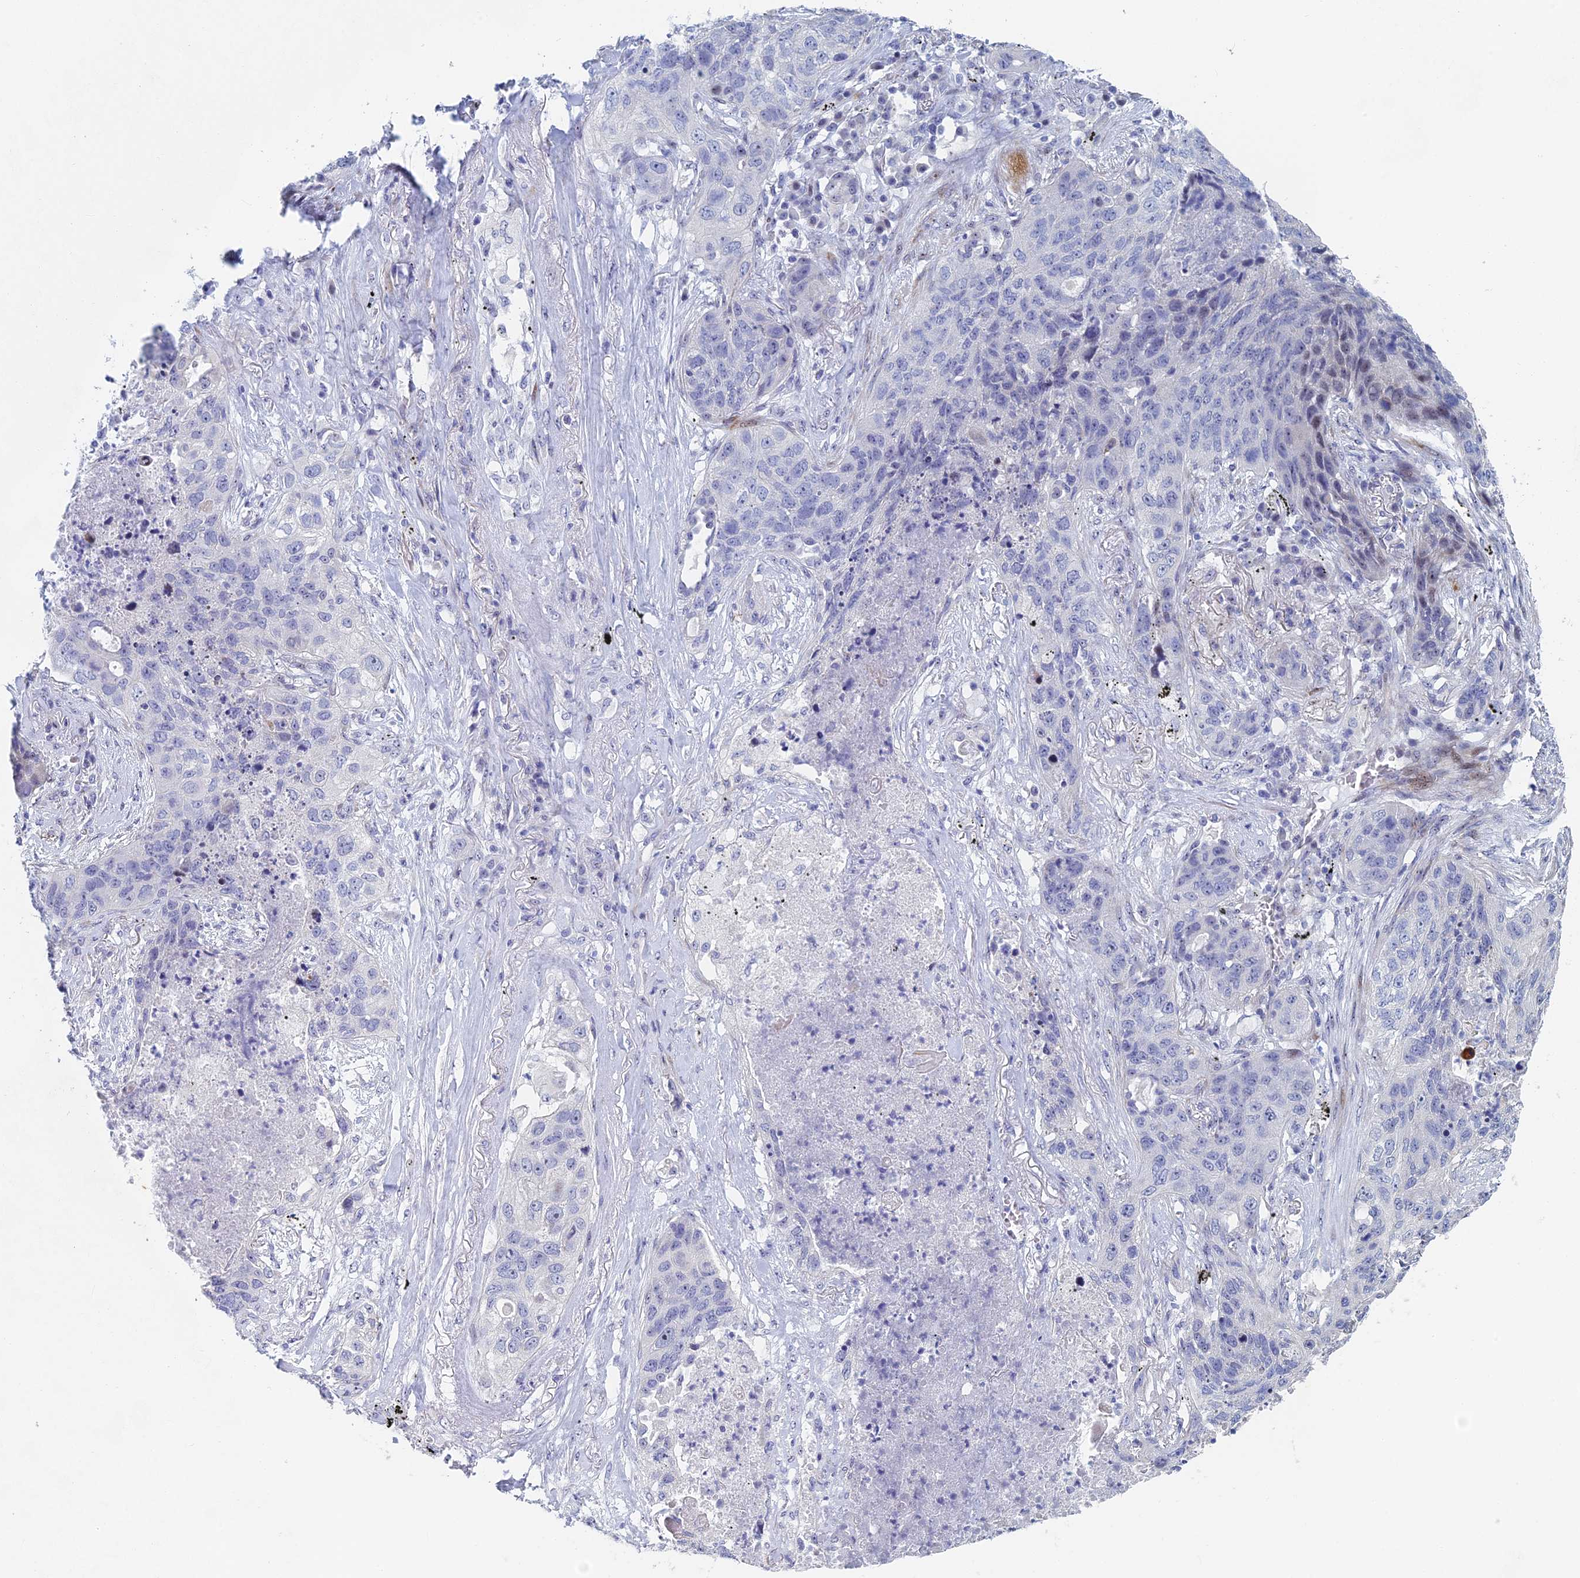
{"staining": {"intensity": "negative", "quantity": "none", "location": "none"}, "tissue": "lung cancer", "cell_type": "Tumor cells", "image_type": "cancer", "snomed": [{"axis": "morphology", "description": "Squamous cell carcinoma, NOS"}, {"axis": "topography", "description": "Lung"}], "caption": "Immunohistochemistry (IHC) photomicrograph of neoplastic tissue: human lung cancer (squamous cell carcinoma) stained with DAB displays no significant protein expression in tumor cells.", "gene": "DRGX", "patient": {"sex": "female", "age": 63}}